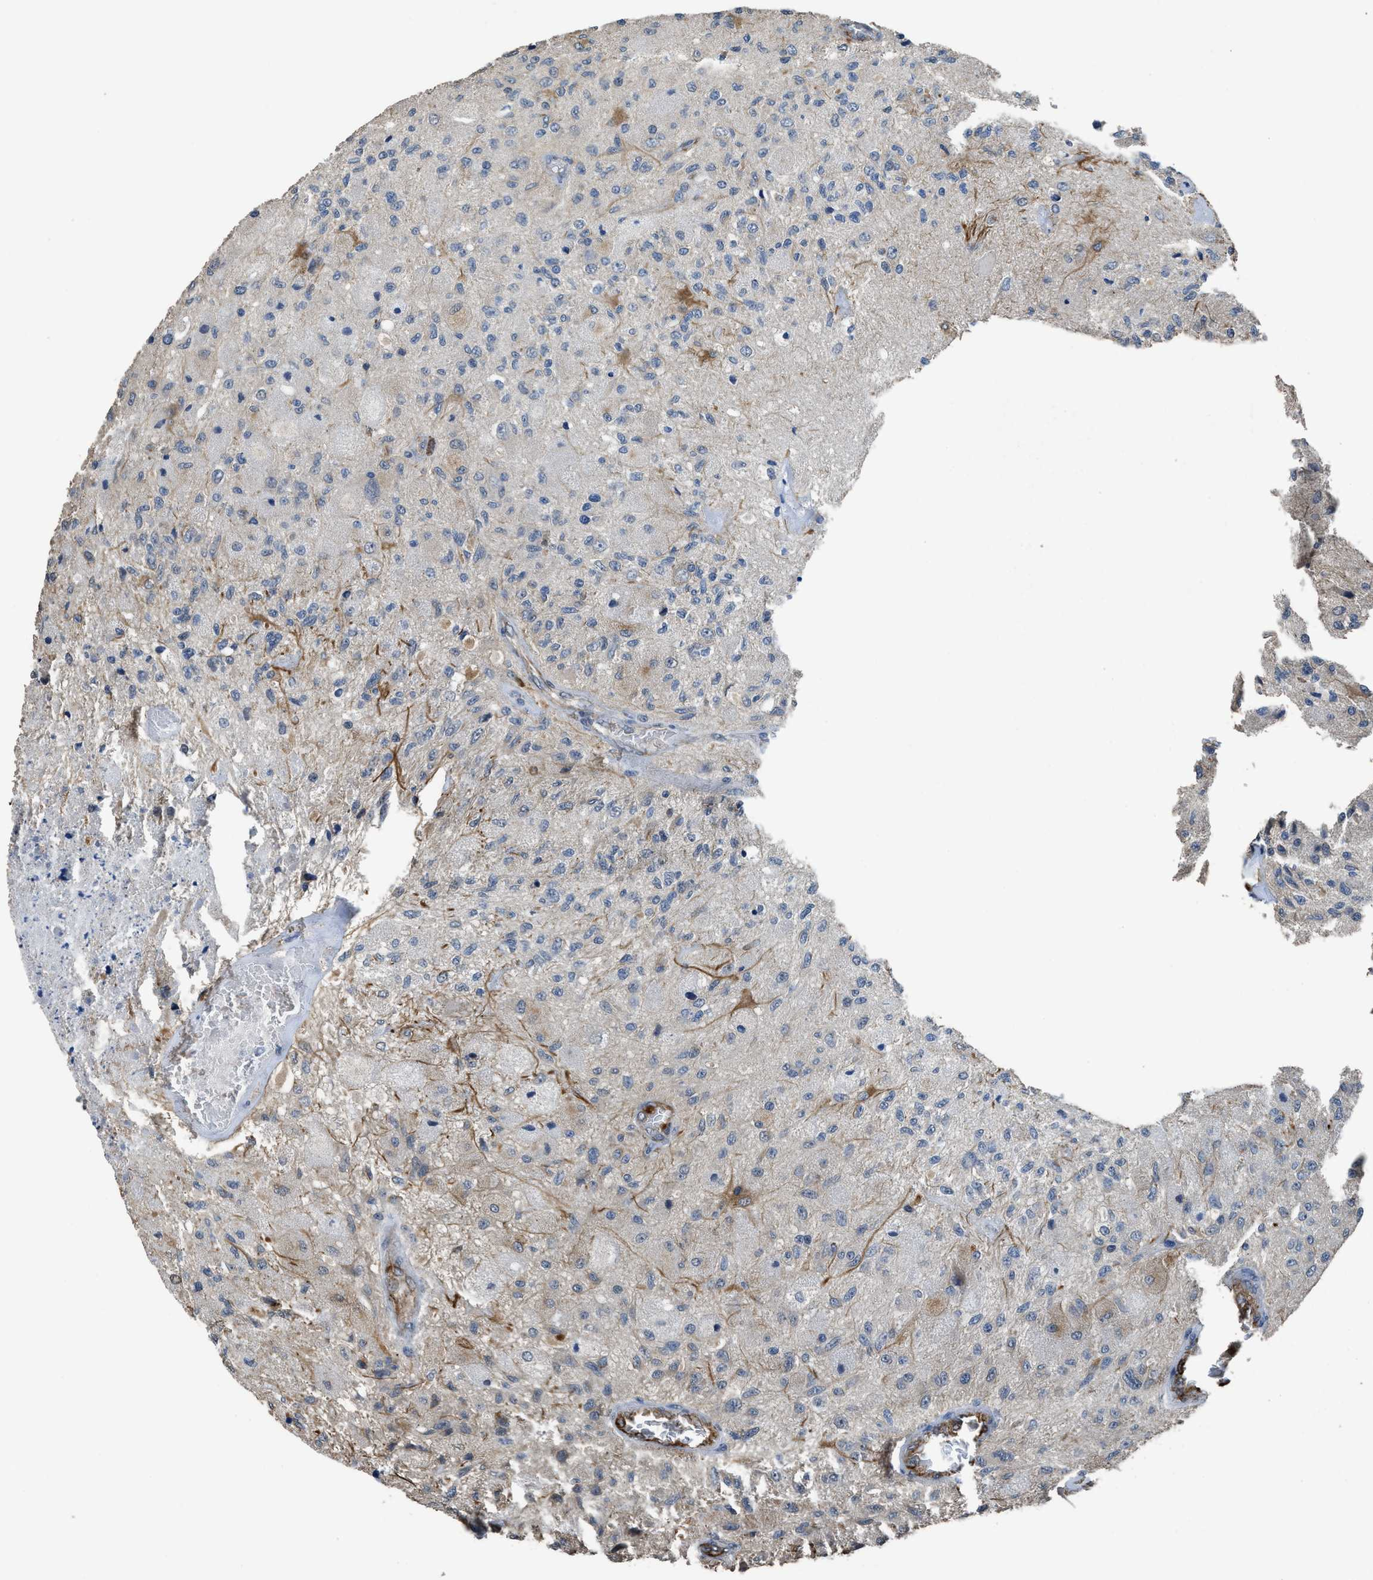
{"staining": {"intensity": "negative", "quantity": "none", "location": "none"}, "tissue": "glioma", "cell_type": "Tumor cells", "image_type": "cancer", "snomed": [{"axis": "morphology", "description": "Normal tissue, NOS"}, {"axis": "morphology", "description": "Glioma, malignant, High grade"}, {"axis": "topography", "description": "Cerebral cortex"}], "caption": "Immunohistochemistry (IHC) photomicrograph of neoplastic tissue: human malignant glioma (high-grade) stained with DAB displays no significant protein positivity in tumor cells.", "gene": "SYNM", "patient": {"sex": "male", "age": 77}}